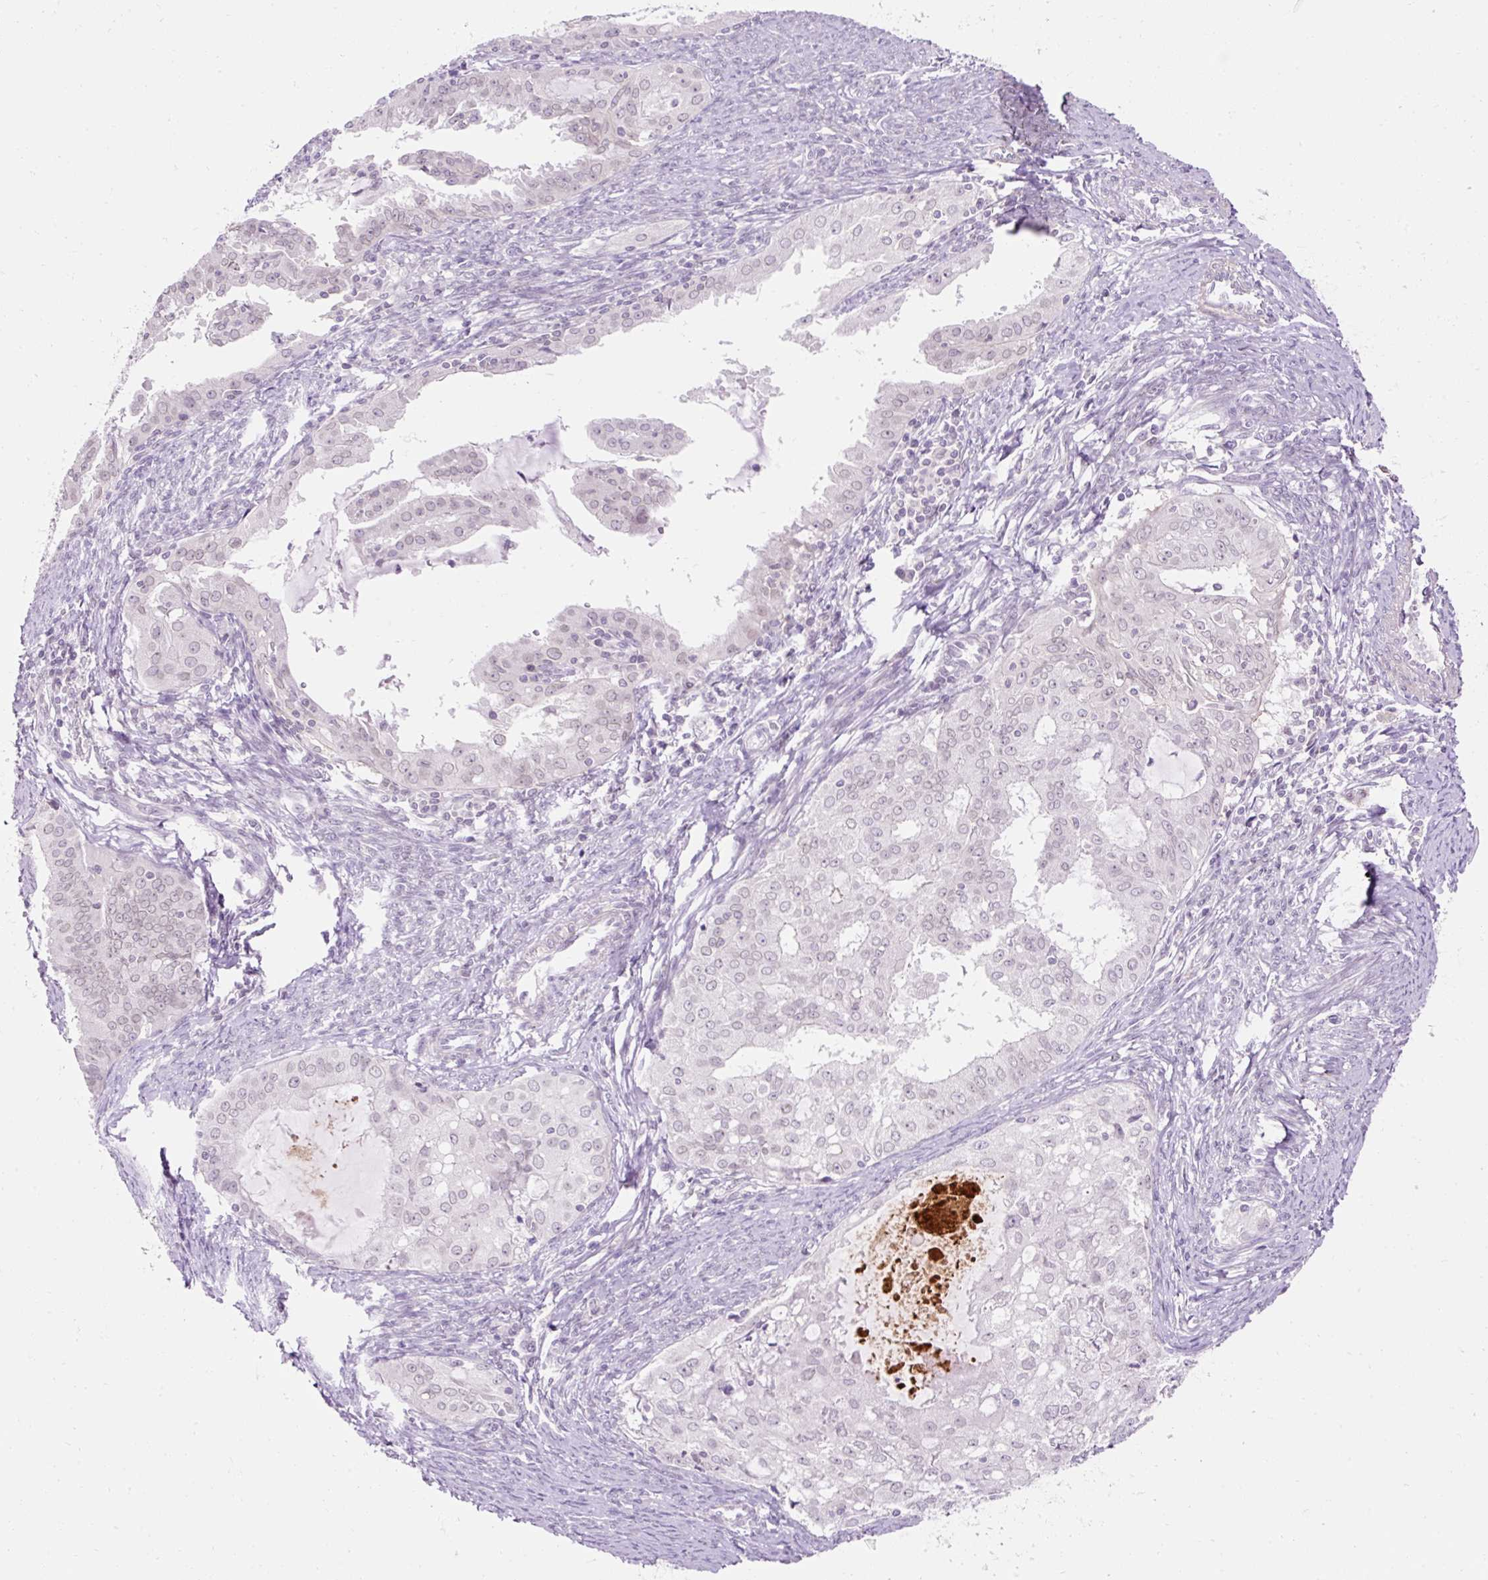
{"staining": {"intensity": "negative", "quantity": "none", "location": "none"}, "tissue": "endometrial cancer", "cell_type": "Tumor cells", "image_type": "cancer", "snomed": [{"axis": "morphology", "description": "Adenocarcinoma, NOS"}, {"axis": "topography", "description": "Endometrium"}], "caption": "The micrograph displays no staining of tumor cells in endometrial adenocarcinoma. (Stains: DAB (3,3'-diaminobenzidine) IHC with hematoxylin counter stain, Microscopy: brightfield microscopy at high magnification).", "gene": "ZNF610", "patient": {"sex": "female", "age": 70}}